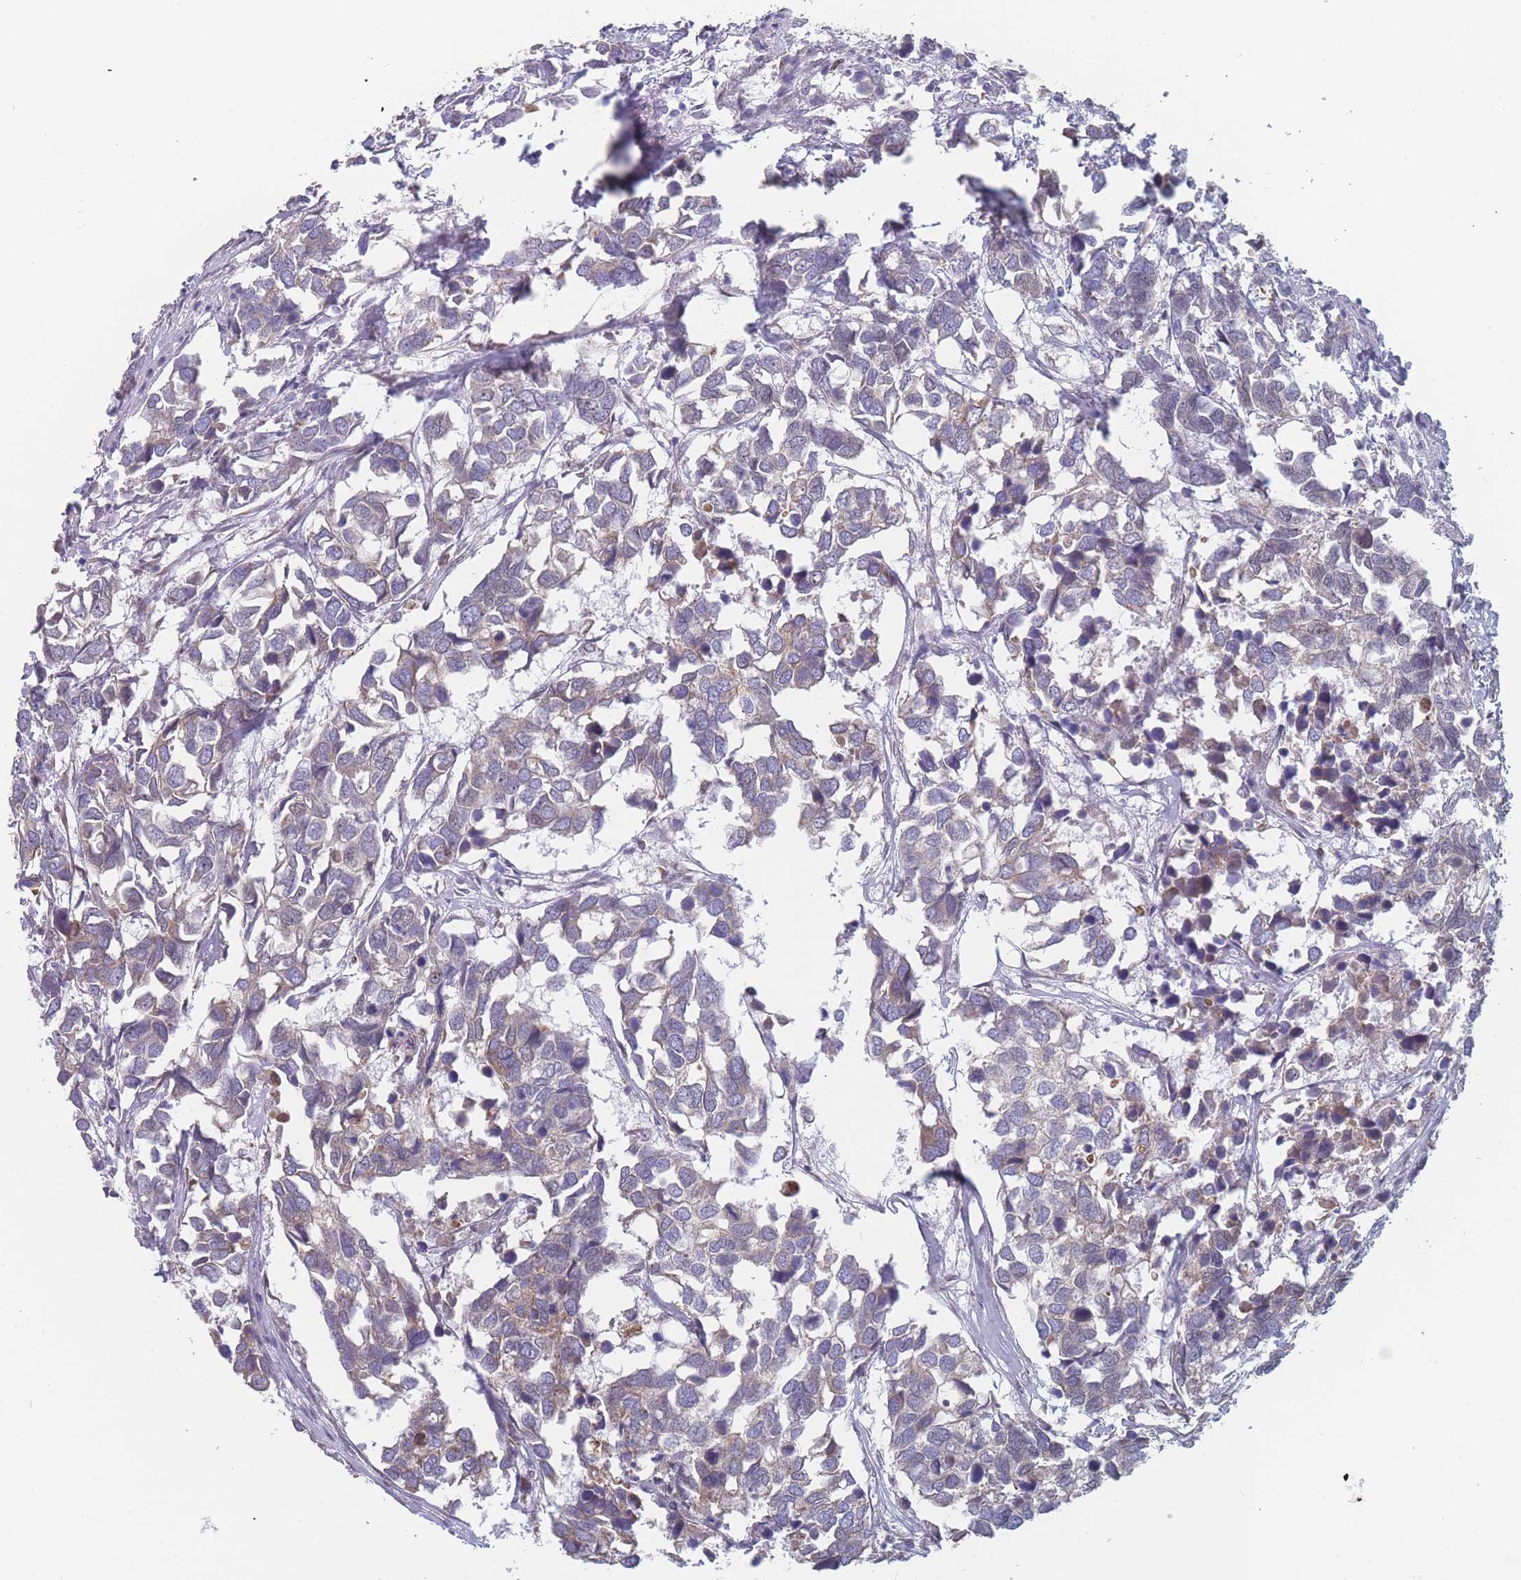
{"staining": {"intensity": "weak", "quantity": "25%-75%", "location": "cytoplasmic/membranous"}, "tissue": "breast cancer", "cell_type": "Tumor cells", "image_type": "cancer", "snomed": [{"axis": "morphology", "description": "Duct carcinoma"}, {"axis": "topography", "description": "Breast"}], "caption": "Breast infiltrating ductal carcinoma tissue exhibits weak cytoplasmic/membranous positivity in approximately 25%-75% of tumor cells, visualized by immunohistochemistry.", "gene": "TMED10", "patient": {"sex": "female", "age": 83}}